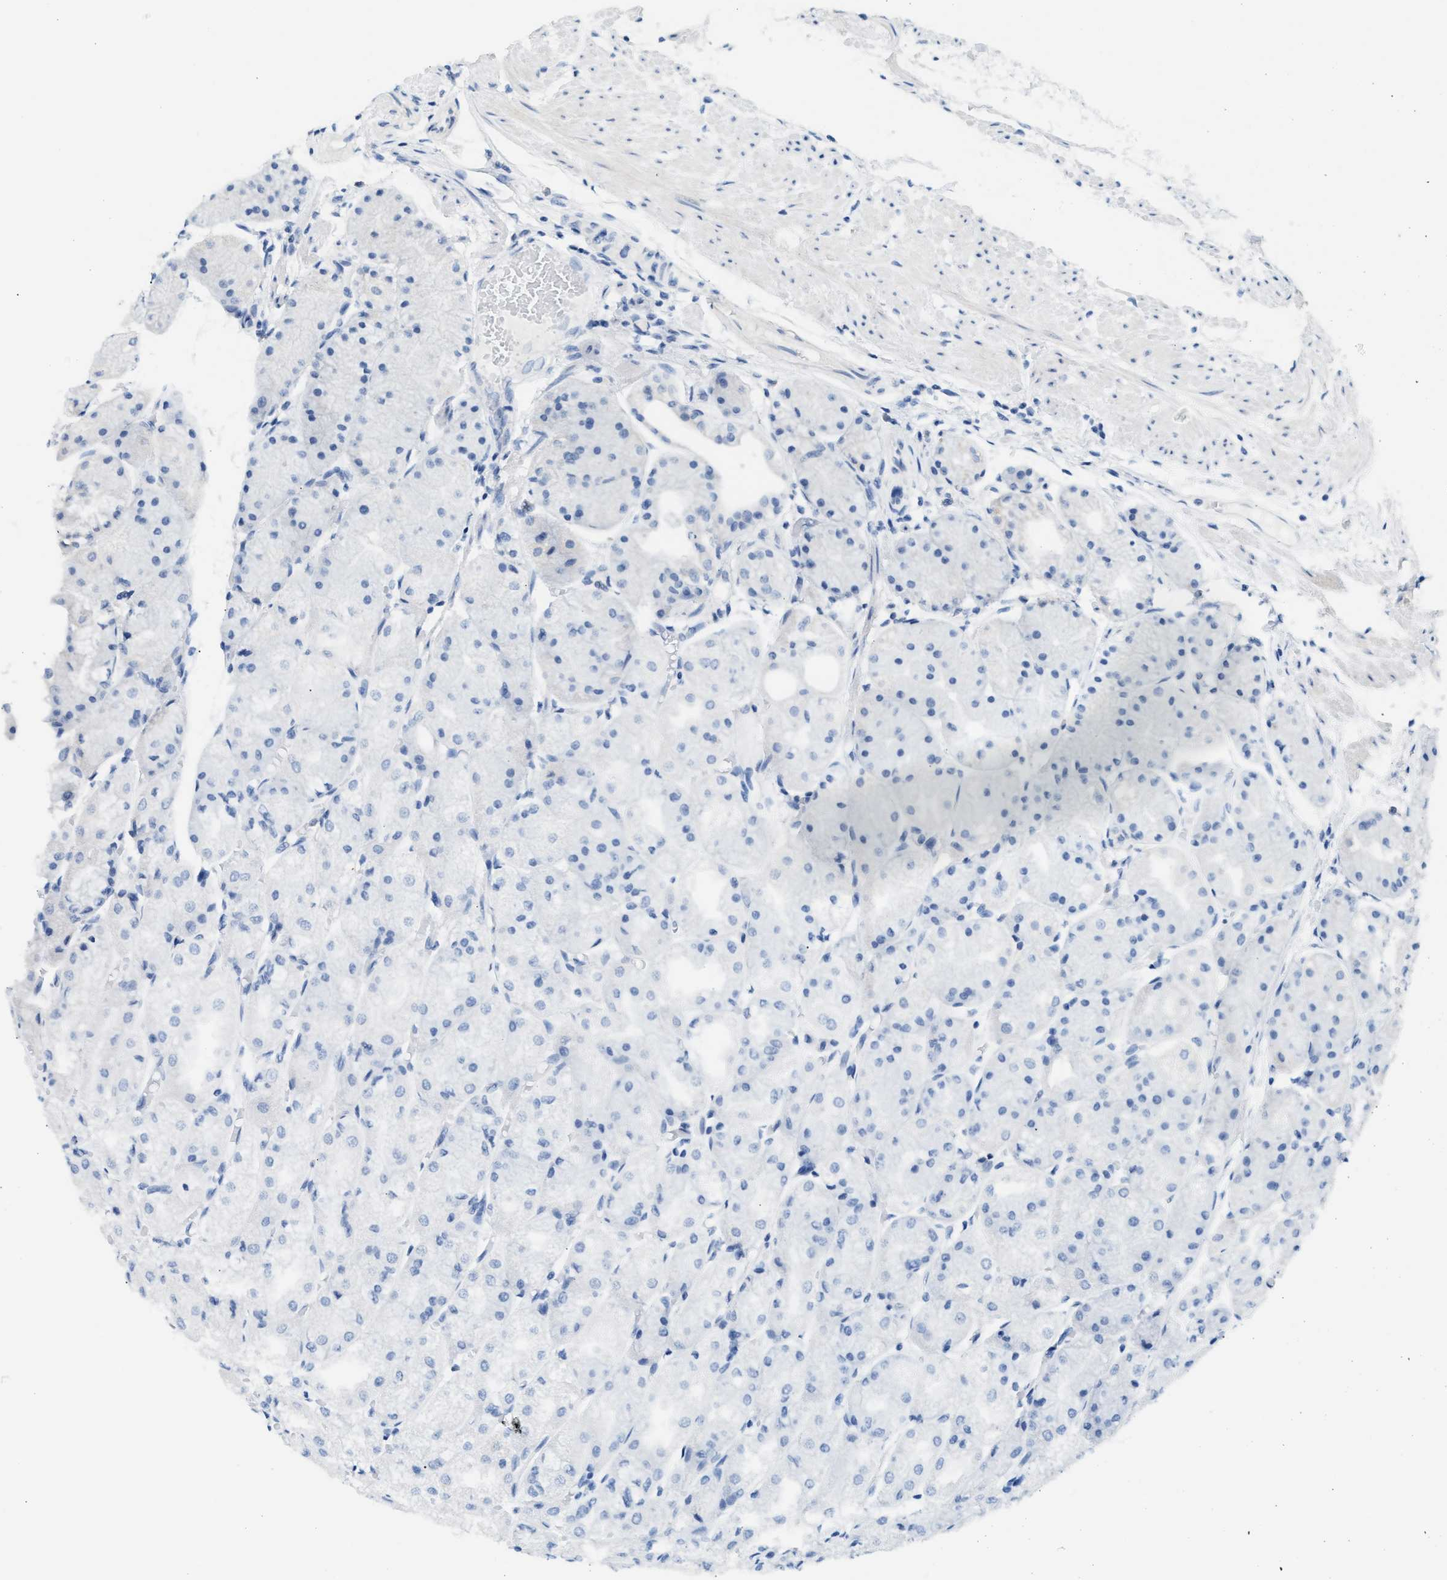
{"staining": {"intensity": "negative", "quantity": "none", "location": "none"}, "tissue": "stomach", "cell_type": "Glandular cells", "image_type": "normal", "snomed": [{"axis": "morphology", "description": "Normal tissue, NOS"}, {"axis": "topography", "description": "Stomach, upper"}], "caption": "Immunohistochemistry (IHC) histopathology image of benign stomach: stomach stained with DAB displays no significant protein staining in glandular cells. (Immunohistochemistry (IHC), brightfield microscopy, high magnification).", "gene": "ERBB2", "patient": {"sex": "male", "age": 72}}